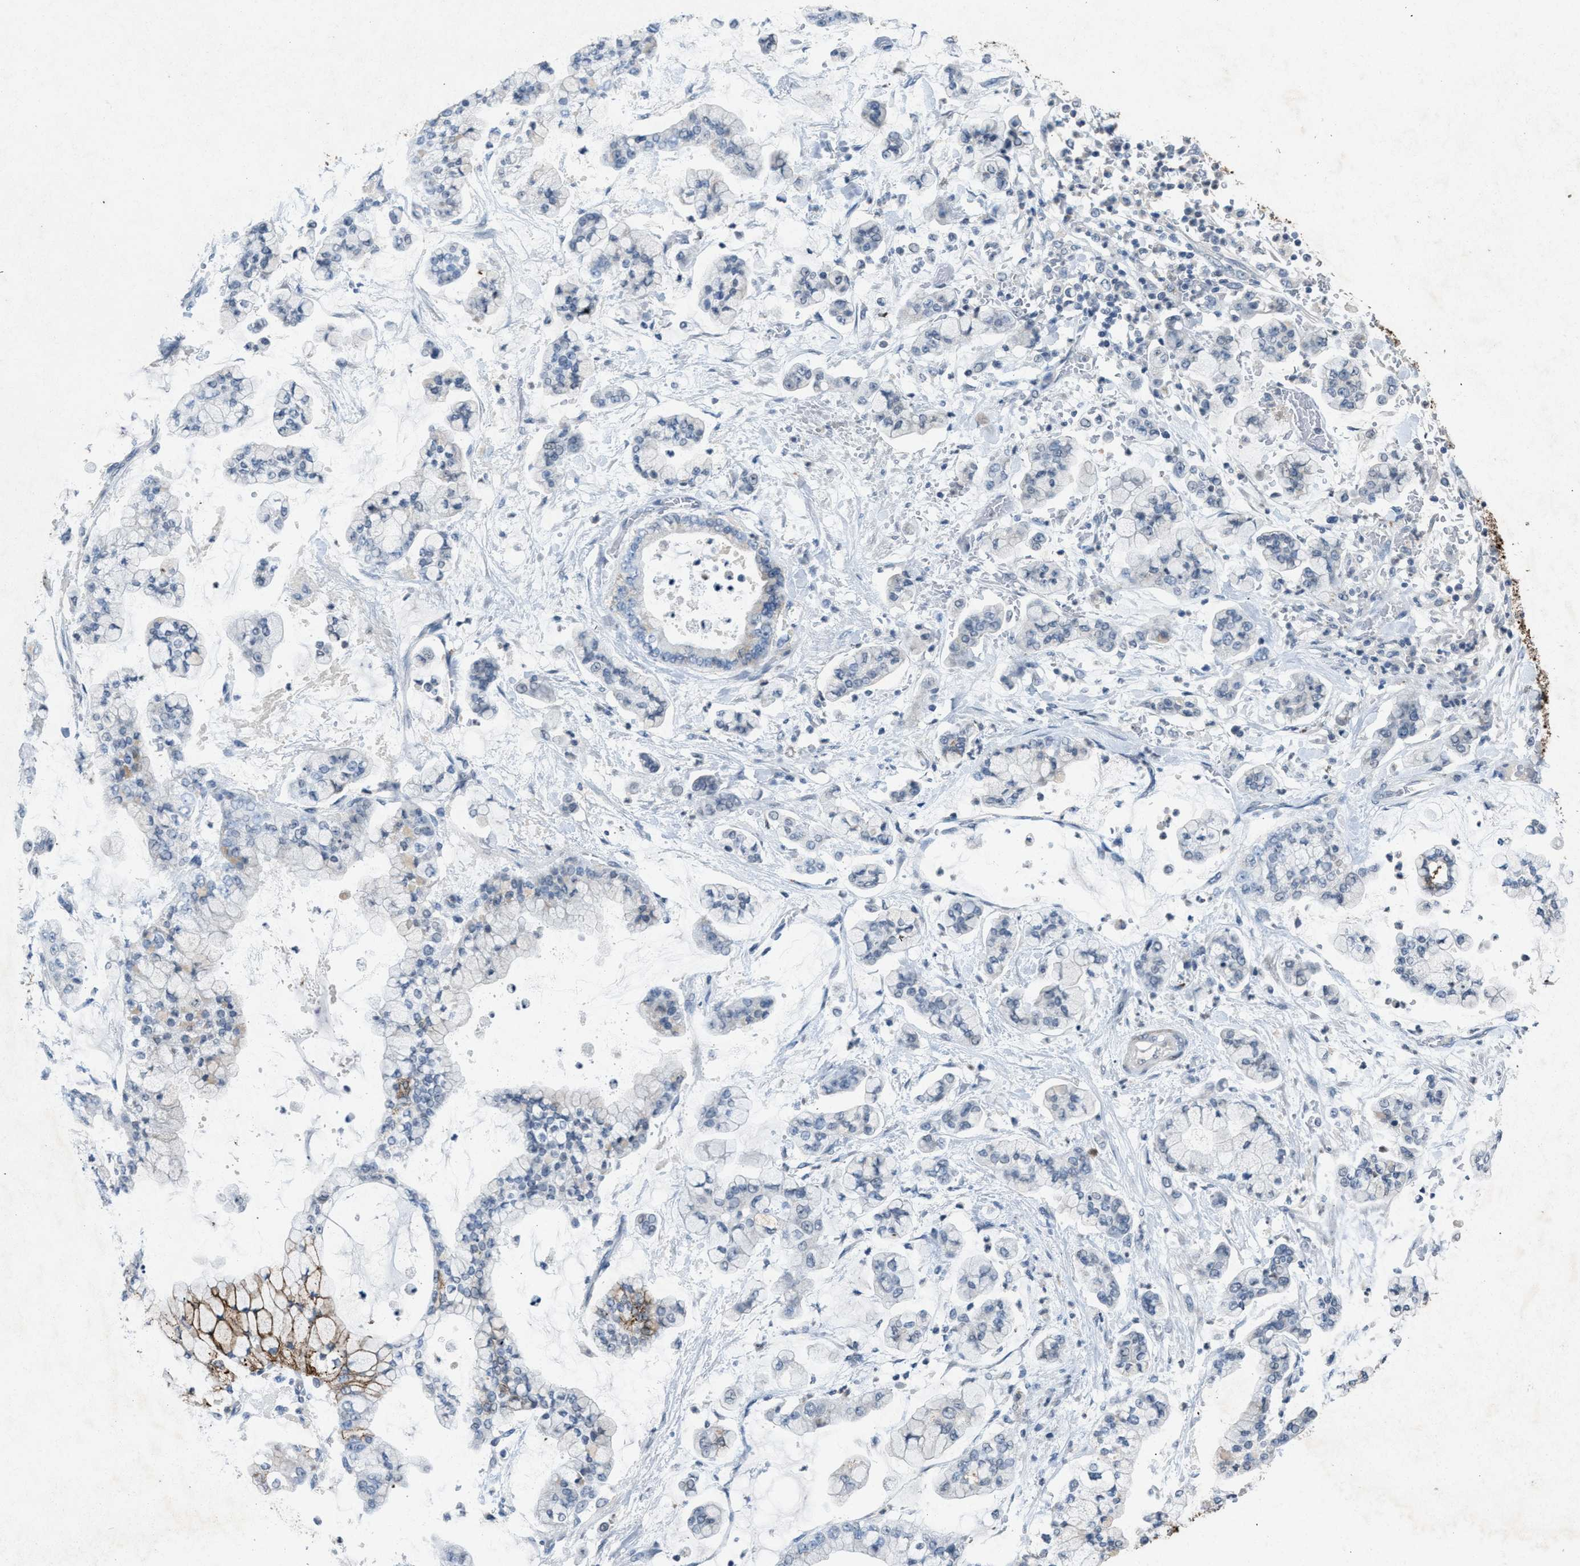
{"staining": {"intensity": "moderate", "quantity": "<25%", "location": "cytoplasmic/membranous"}, "tissue": "stomach cancer", "cell_type": "Tumor cells", "image_type": "cancer", "snomed": [{"axis": "morphology", "description": "Normal tissue, NOS"}, {"axis": "morphology", "description": "Adenocarcinoma, NOS"}, {"axis": "topography", "description": "Stomach, upper"}, {"axis": "topography", "description": "Stomach"}], "caption": "The photomicrograph shows a brown stain indicating the presence of a protein in the cytoplasmic/membranous of tumor cells in stomach adenocarcinoma. Nuclei are stained in blue.", "gene": "SLC5A5", "patient": {"sex": "male", "age": 76}}